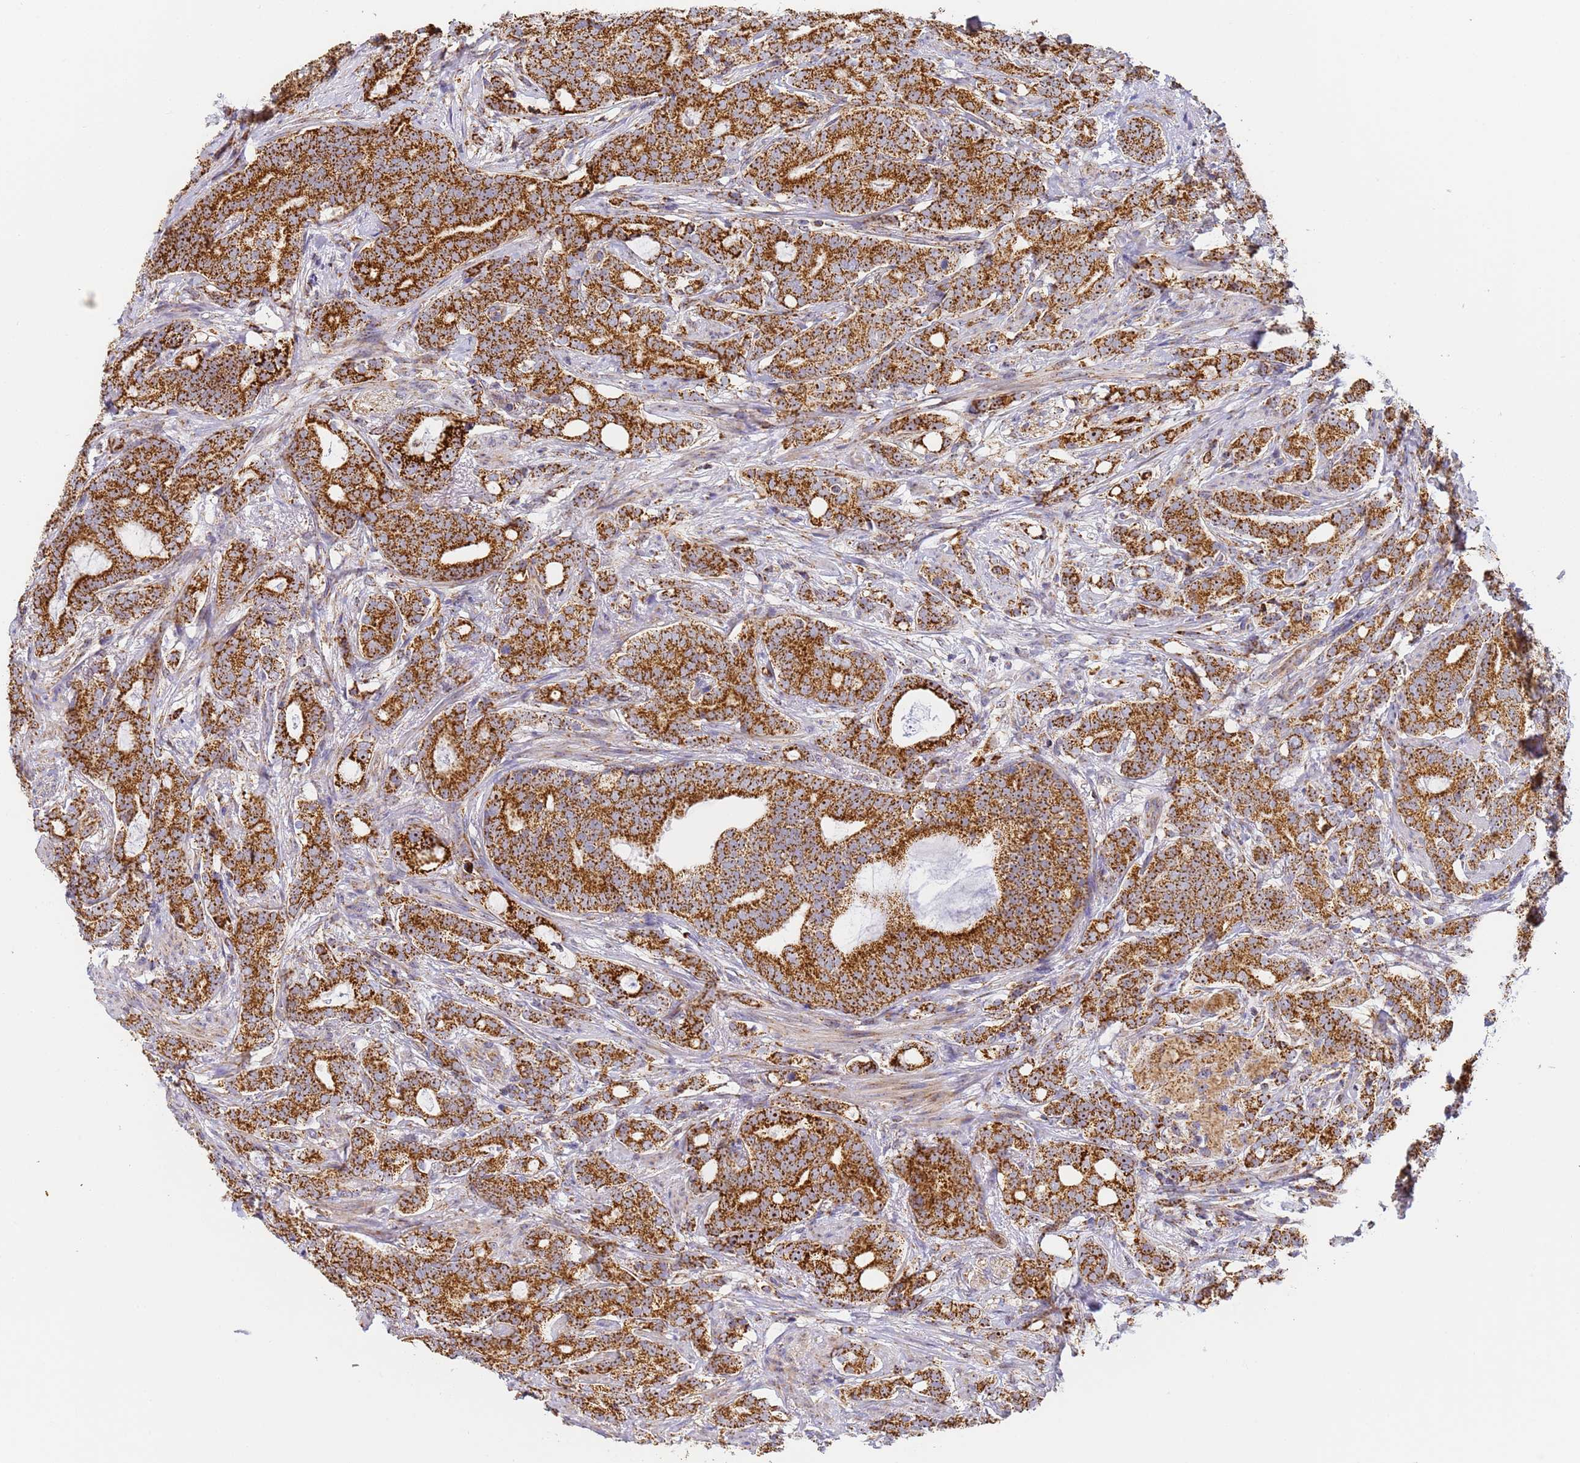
{"staining": {"intensity": "strong", "quantity": ">75%", "location": "cytoplasmic/membranous,nuclear"}, "tissue": "prostate cancer", "cell_type": "Tumor cells", "image_type": "cancer", "snomed": [{"axis": "morphology", "description": "Adenocarcinoma, Low grade"}, {"axis": "topography", "description": "Prostate"}], "caption": "Brown immunohistochemical staining in prostate cancer (adenocarcinoma (low-grade)) demonstrates strong cytoplasmic/membranous and nuclear staining in approximately >75% of tumor cells.", "gene": "FRG2C", "patient": {"sex": "male", "age": 71}}